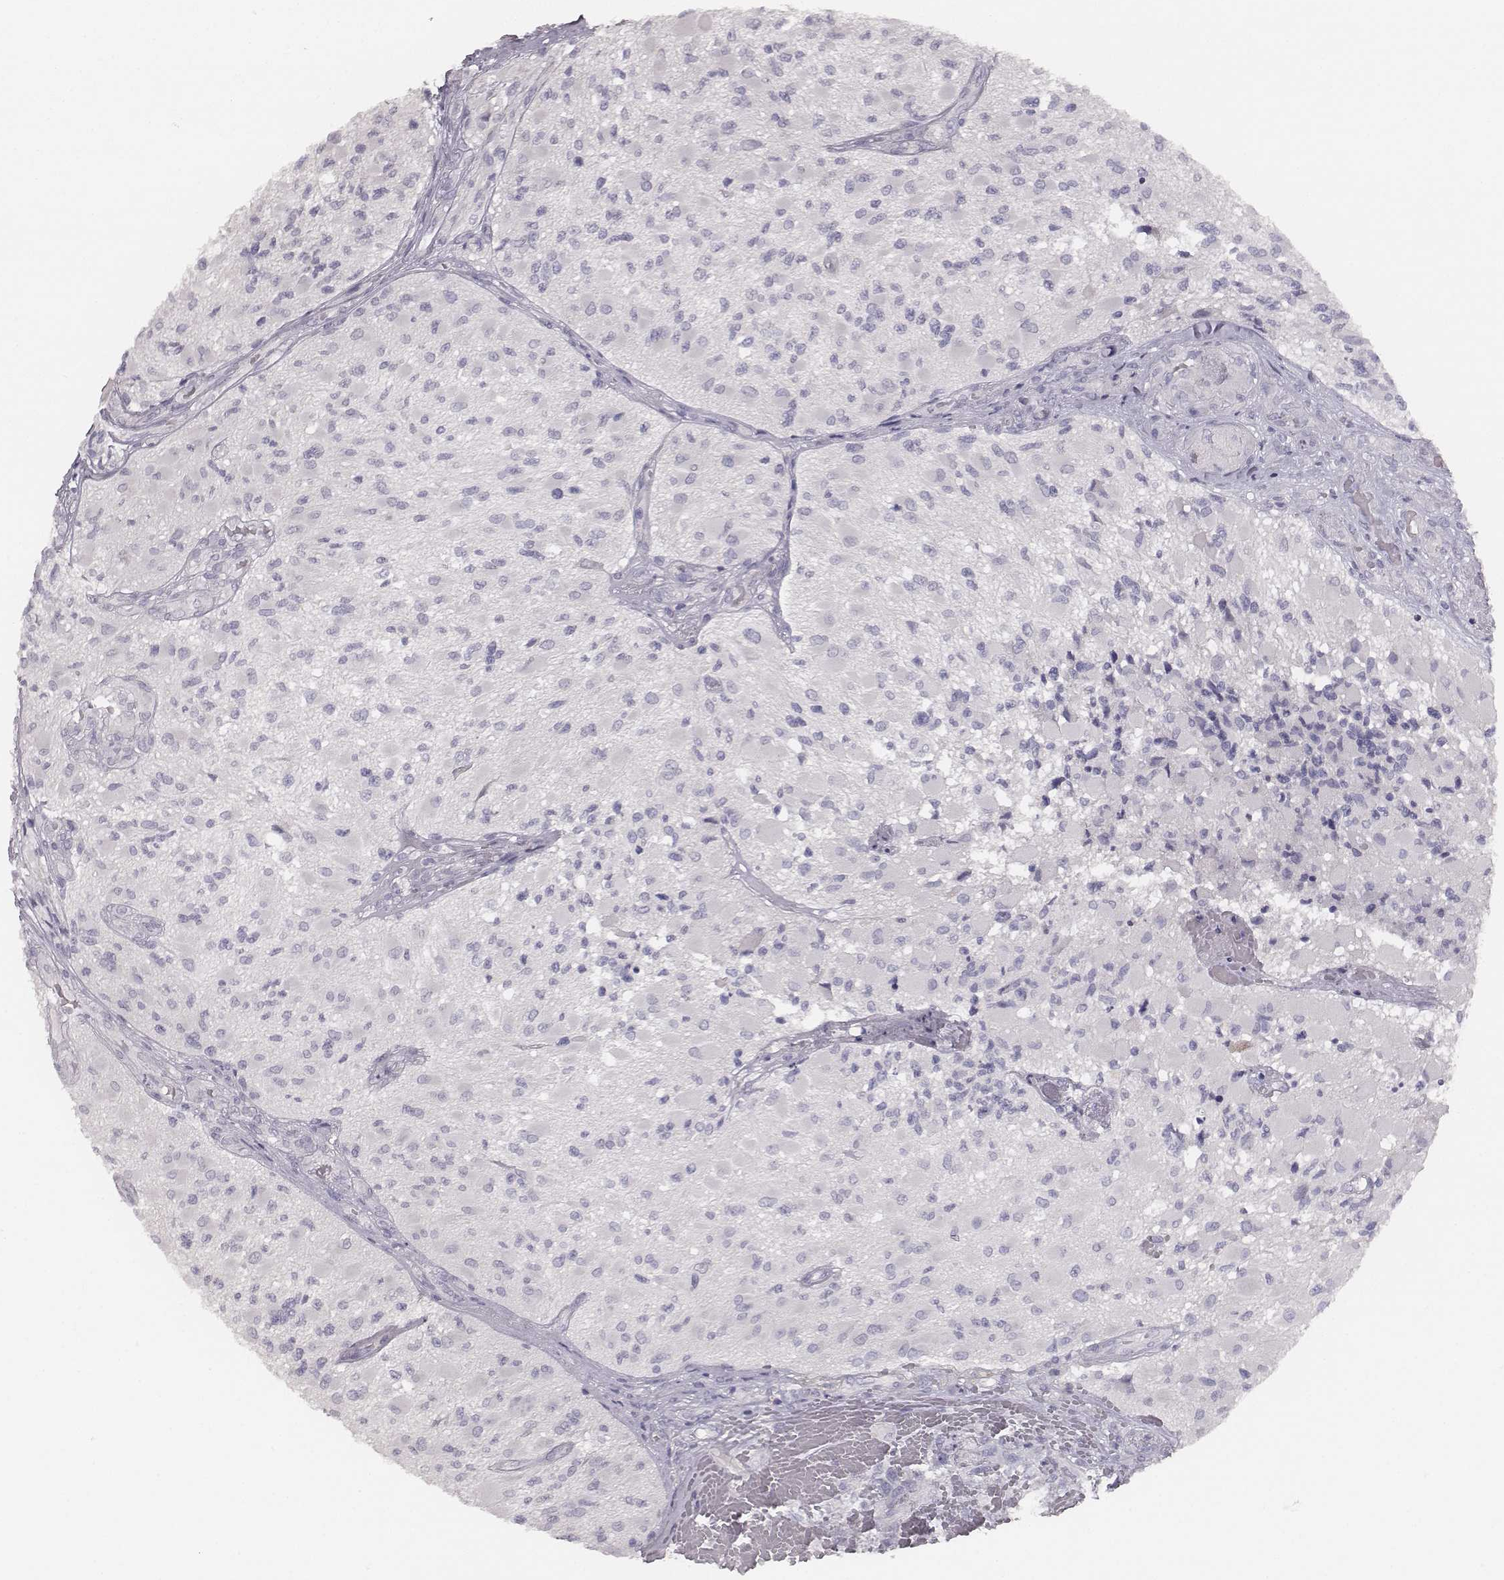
{"staining": {"intensity": "negative", "quantity": "none", "location": "none"}, "tissue": "glioma", "cell_type": "Tumor cells", "image_type": "cancer", "snomed": [{"axis": "morphology", "description": "Glioma, malignant, High grade"}, {"axis": "topography", "description": "Brain"}], "caption": "Photomicrograph shows no significant protein positivity in tumor cells of glioma.", "gene": "MYH6", "patient": {"sex": "female", "age": 63}}